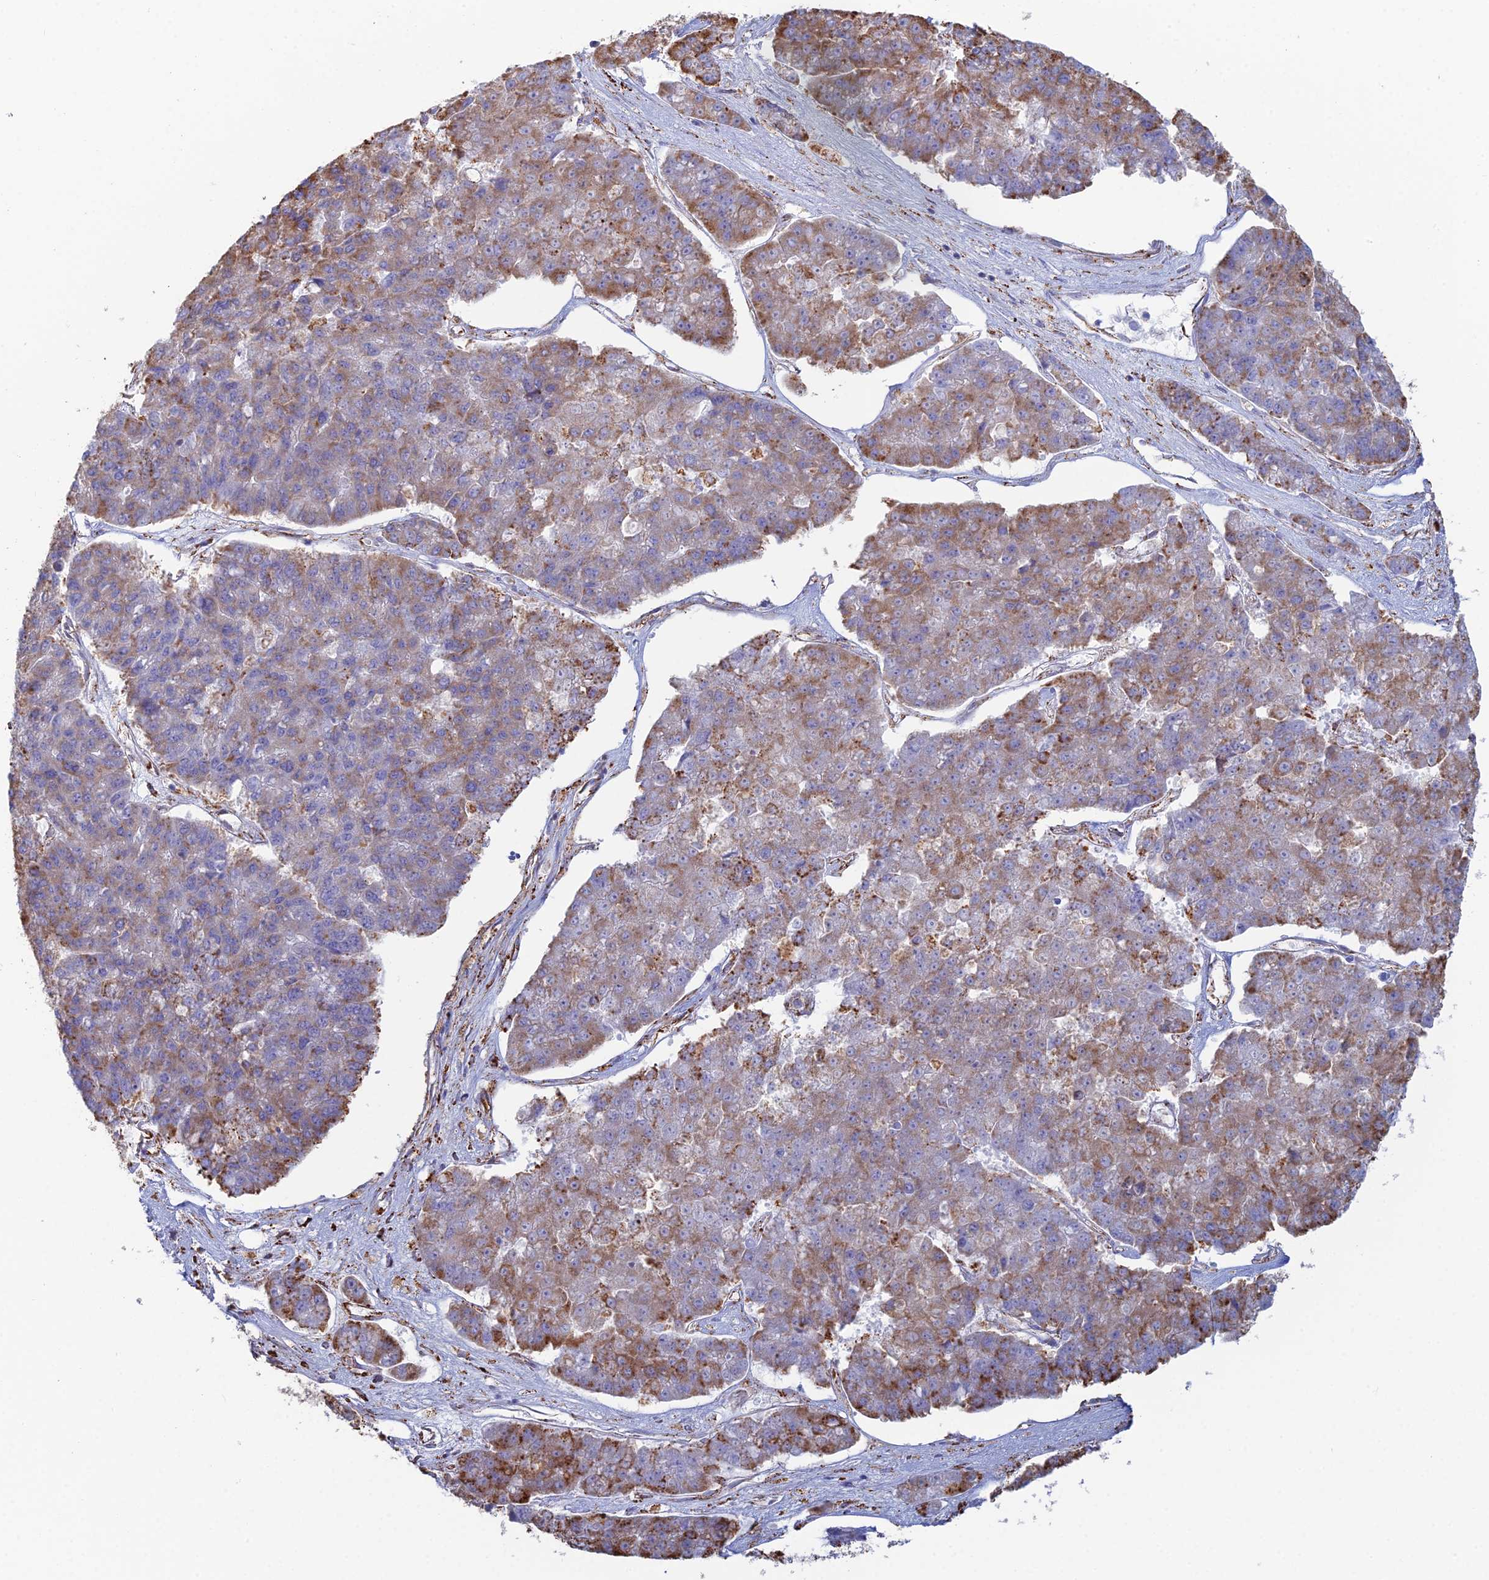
{"staining": {"intensity": "moderate", "quantity": "25%-75%", "location": "cytoplasmic/membranous"}, "tissue": "pancreatic cancer", "cell_type": "Tumor cells", "image_type": "cancer", "snomed": [{"axis": "morphology", "description": "Adenocarcinoma, NOS"}, {"axis": "topography", "description": "Pancreas"}], "caption": "IHC (DAB (3,3'-diaminobenzidine)) staining of pancreatic cancer shows moderate cytoplasmic/membranous protein staining in about 25%-75% of tumor cells.", "gene": "CLVS2", "patient": {"sex": "male", "age": 50}}